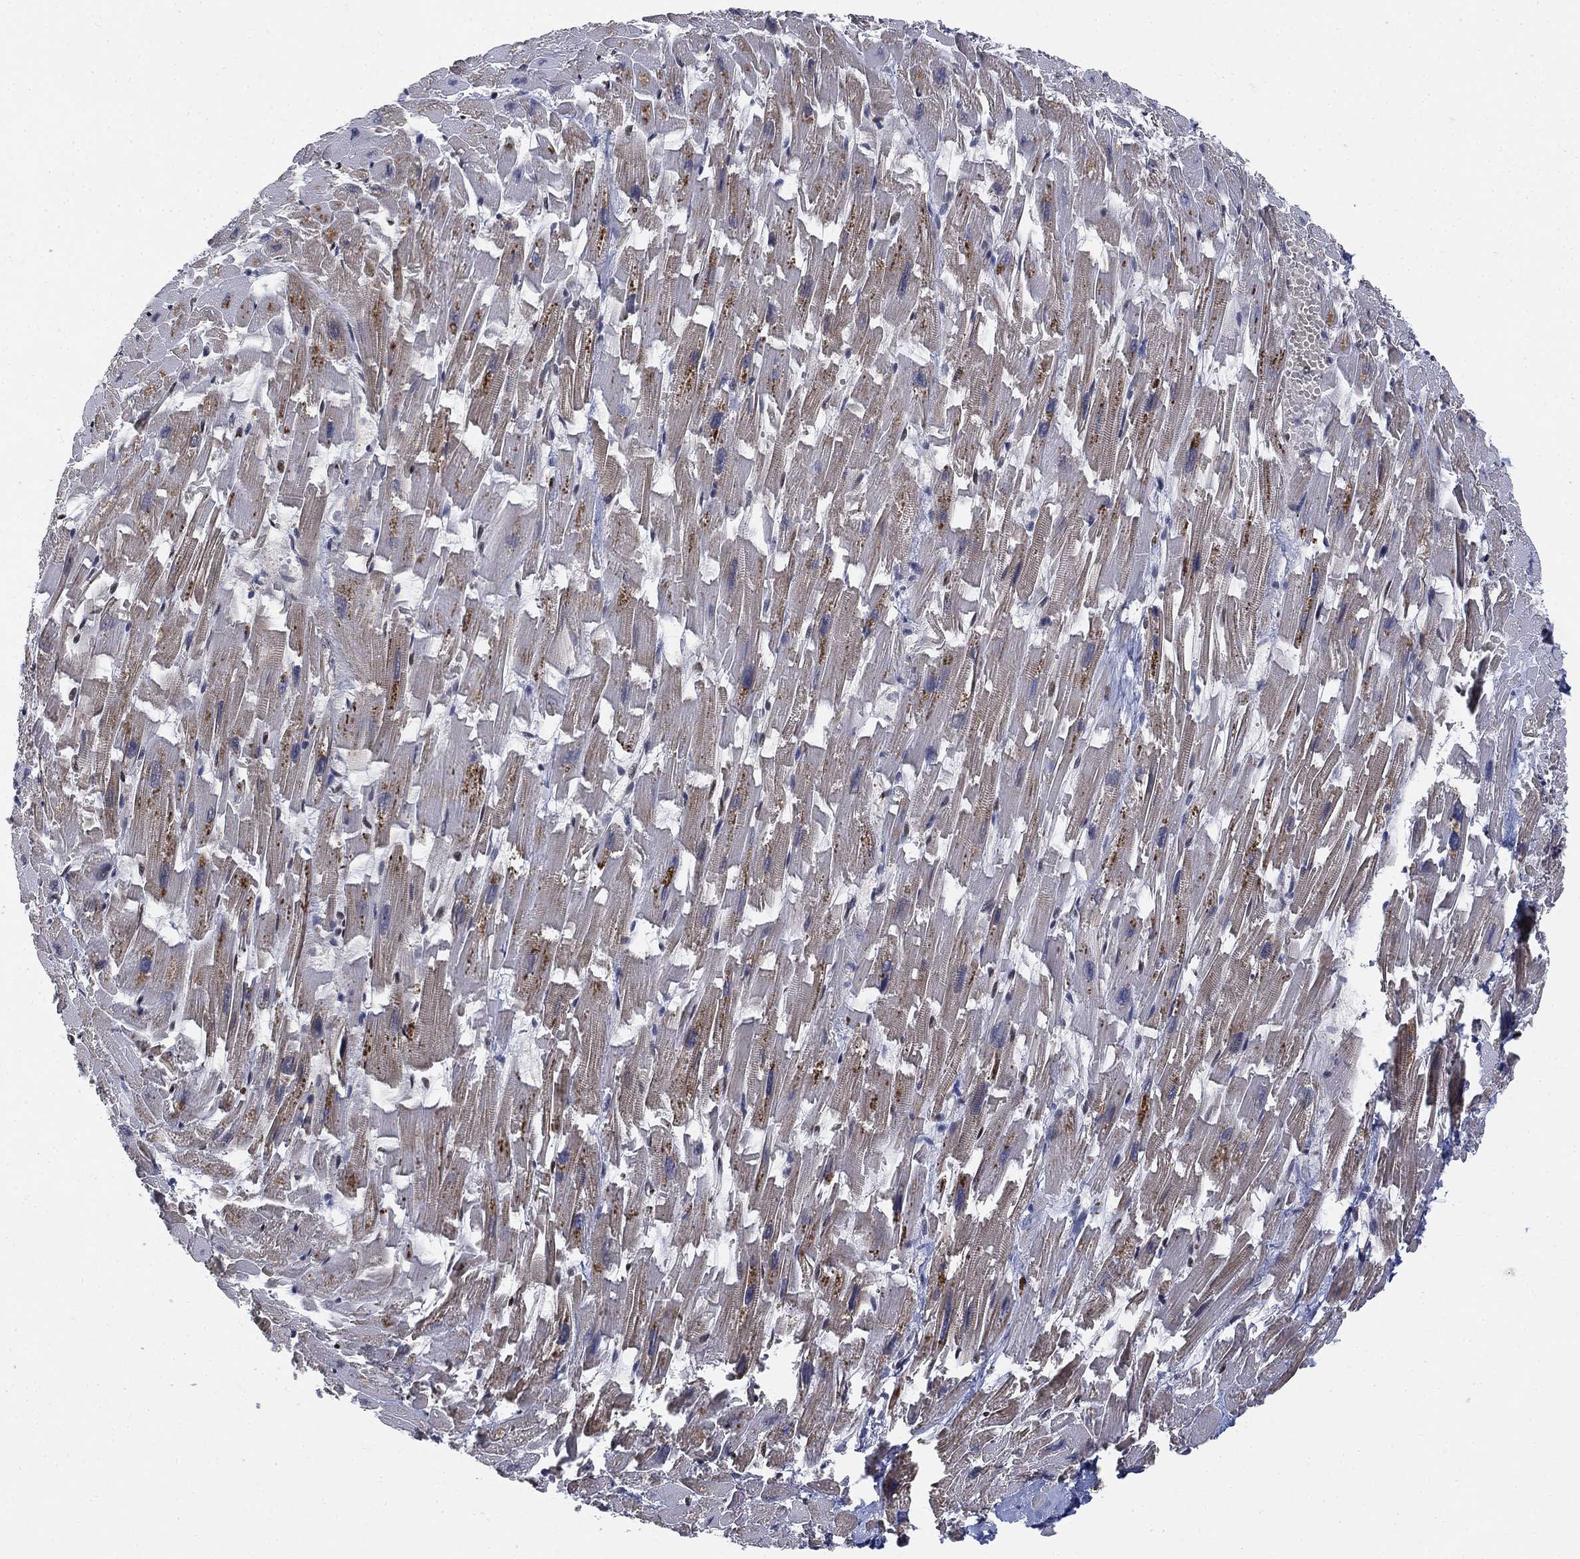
{"staining": {"intensity": "moderate", "quantity": "<25%", "location": "cytoplasmic/membranous"}, "tissue": "heart muscle", "cell_type": "Cardiomyocytes", "image_type": "normal", "snomed": [{"axis": "morphology", "description": "Normal tissue, NOS"}, {"axis": "topography", "description": "Heart"}], "caption": "Cardiomyocytes demonstrate low levels of moderate cytoplasmic/membranous staining in approximately <25% of cells in unremarkable human heart muscle.", "gene": "ZSCAN30", "patient": {"sex": "female", "age": 64}}